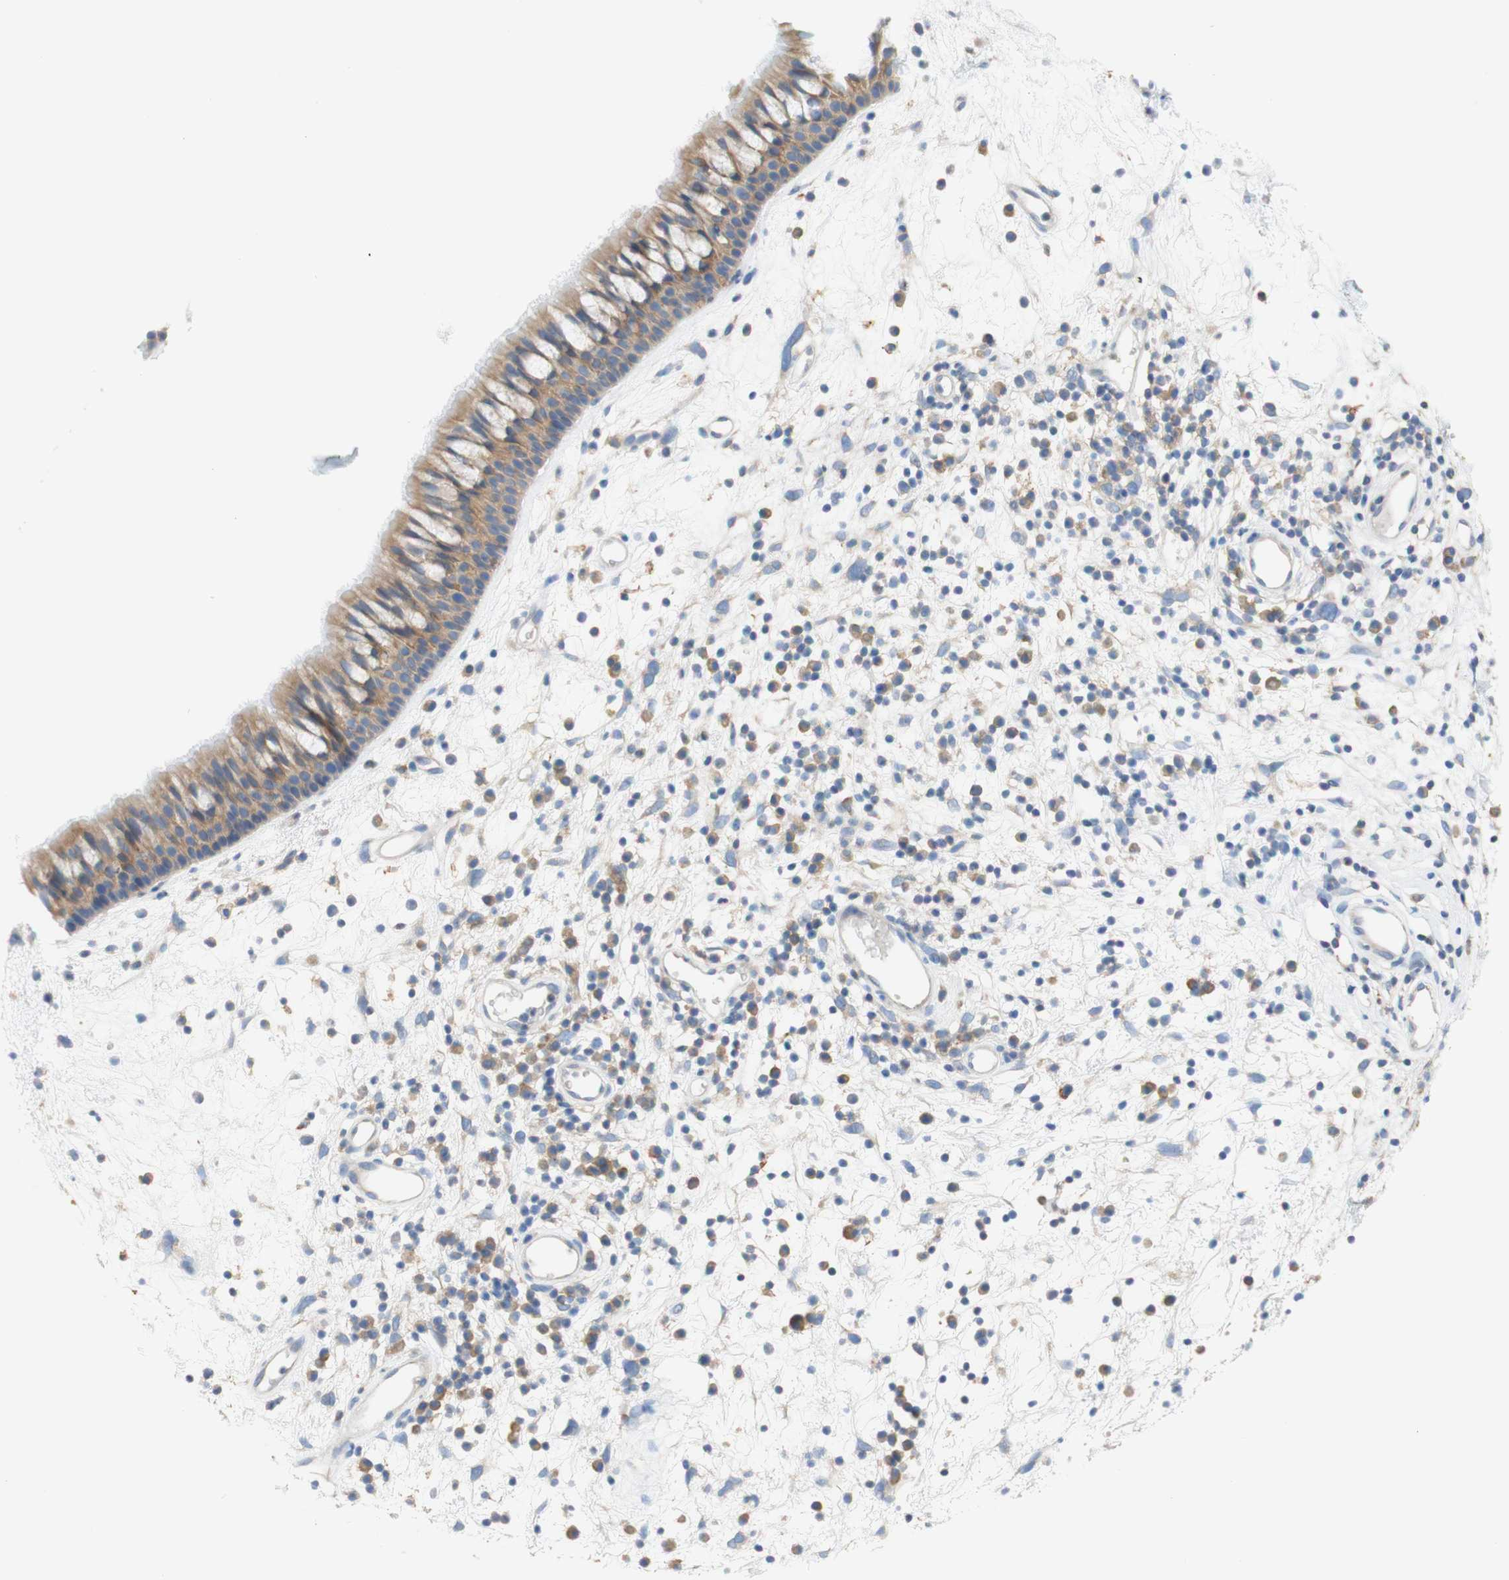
{"staining": {"intensity": "moderate", "quantity": ">75%", "location": "cytoplasmic/membranous"}, "tissue": "nasopharynx", "cell_type": "Respiratory epithelial cells", "image_type": "normal", "snomed": [{"axis": "morphology", "description": "Normal tissue, NOS"}, {"axis": "morphology", "description": "Inflammation, NOS"}, {"axis": "topography", "description": "Nasopharynx"}], "caption": "A brown stain shows moderate cytoplasmic/membranous staining of a protein in respiratory epithelial cells of unremarkable nasopharynx. The staining was performed using DAB, with brown indicating positive protein expression. Nuclei are stained blue with hematoxylin.", "gene": "ATP2B1", "patient": {"sex": "male", "age": 48}}